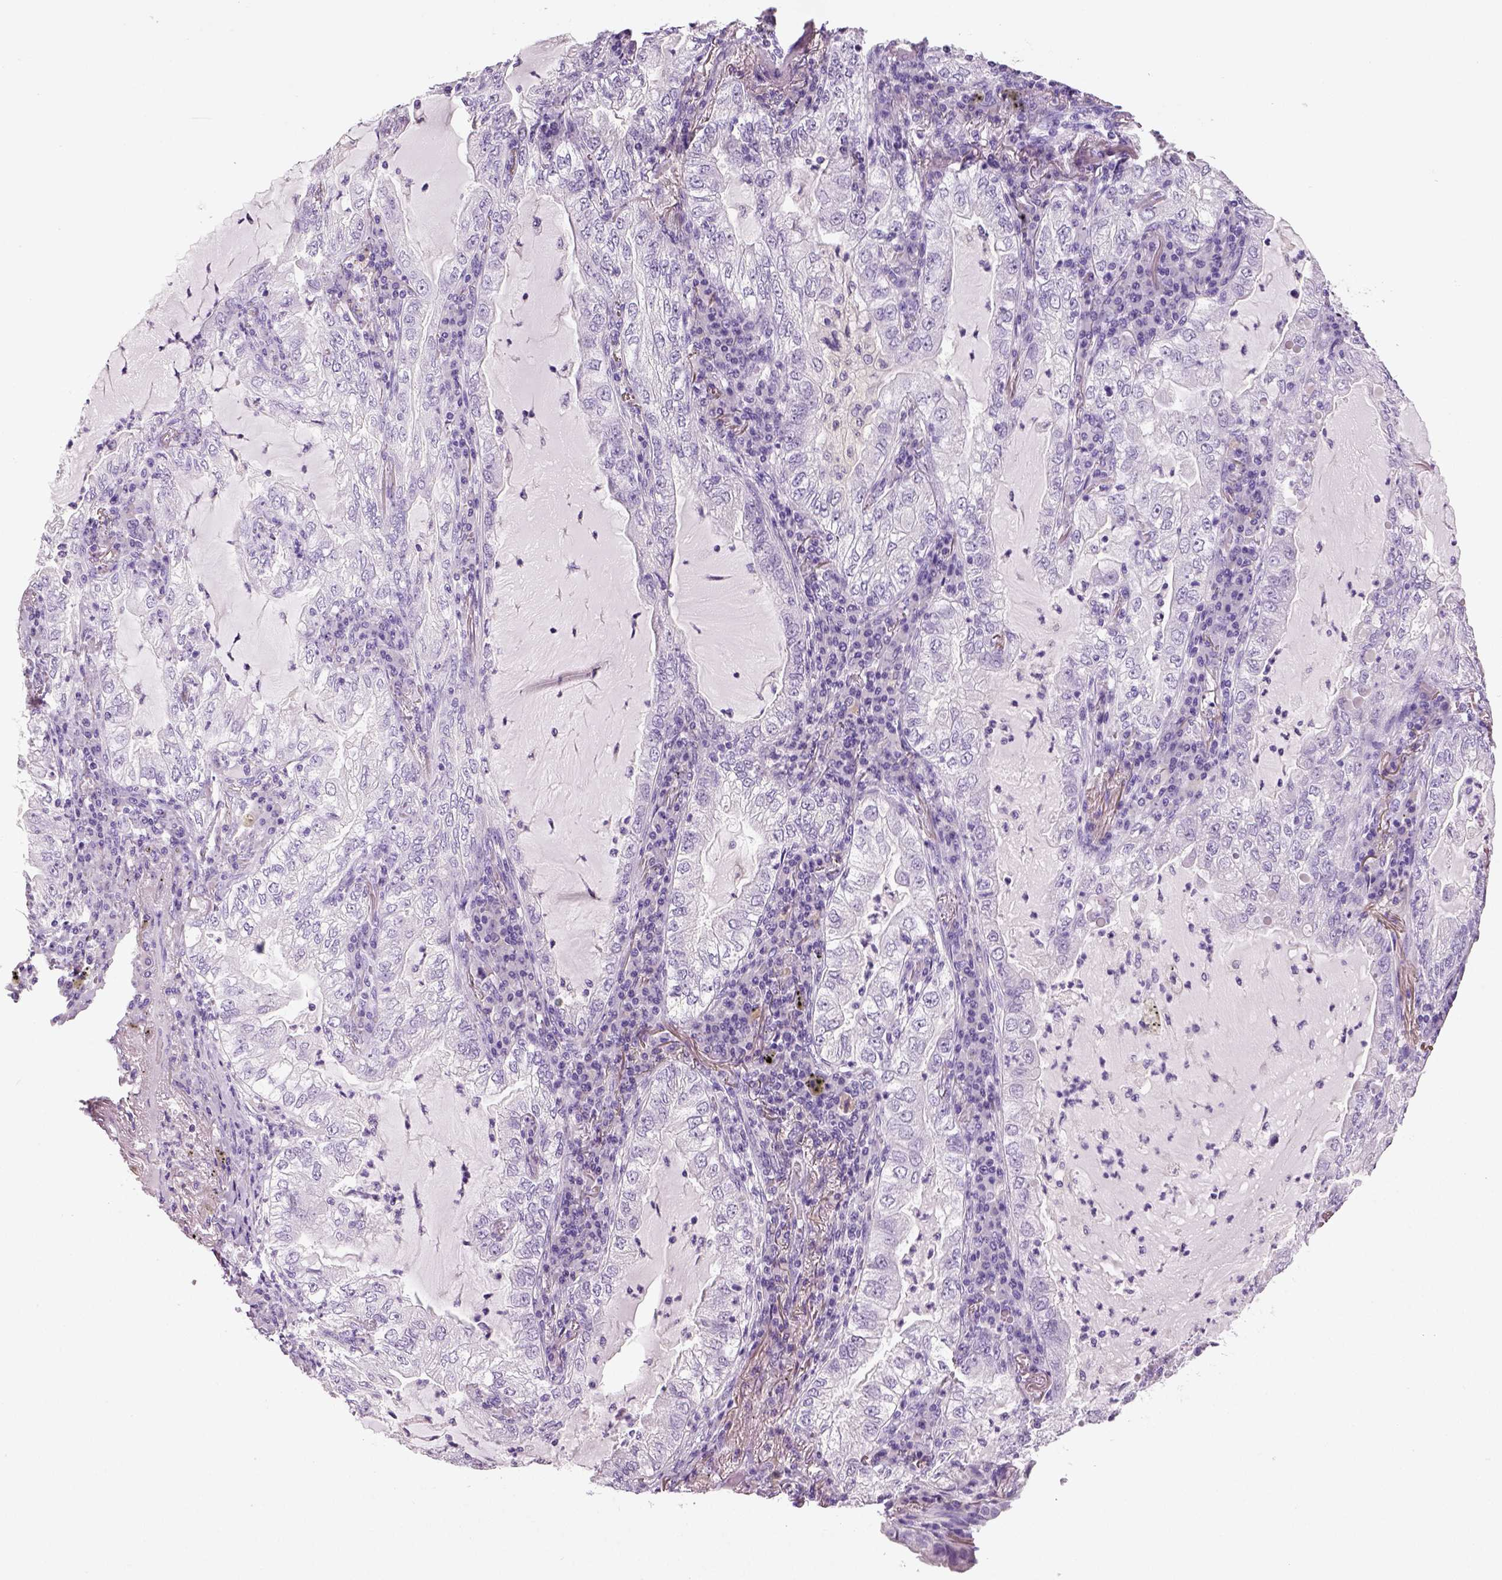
{"staining": {"intensity": "negative", "quantity": "none", "location": "none"}, "tissue": "lung cancer", "cell_type": "Tumor cells", "image_type": "cancer", "snomed": [{"axis": "morphology", "description": "Adenocarcinoma, NOS"}, {"axis": "topography", "description": "Lung"}], "caption": "A micrograph of human lung adenocarcinoma is negative for staining in tumor cells.", "gene": "NECAB2", "patient": {"sex": "female", "age": 73}}